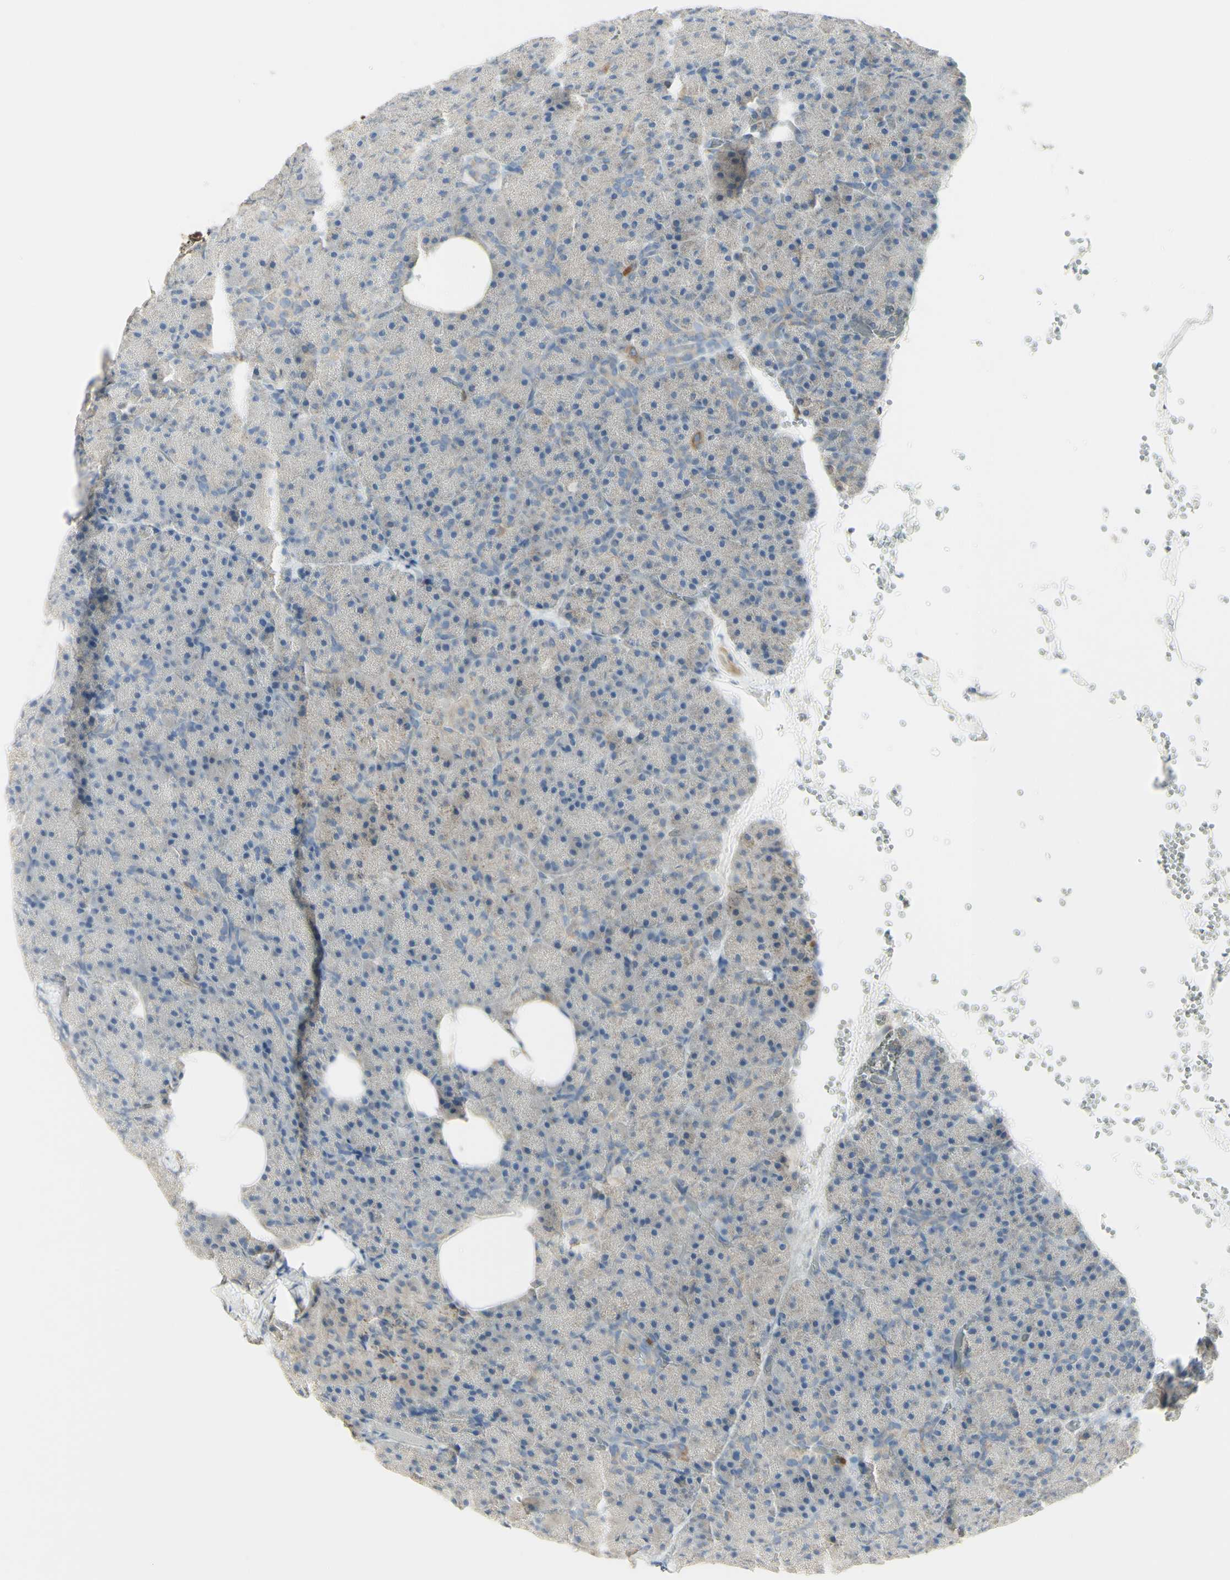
{"staining": {"intensity": "weak", "quantity": ">75%", "location": "nuclear"}, "tissue": "pancreas", "cell_type": "Exocrine glandular cells", "image_type": "normal", "snomed": [{"axis": "morphology", "description": "Normal tissue, NOS"}, {"axis": "topography", "description": "Pancreas"}], "caption": "This image demonstrates immunohistochemistry staining of unremarkable pancreas, with low weak nuclear positivity in about >75% of exocrine glandular cells.", "gene": "CNTNAP1", "patient": {"sex": "female", "age": 35}}